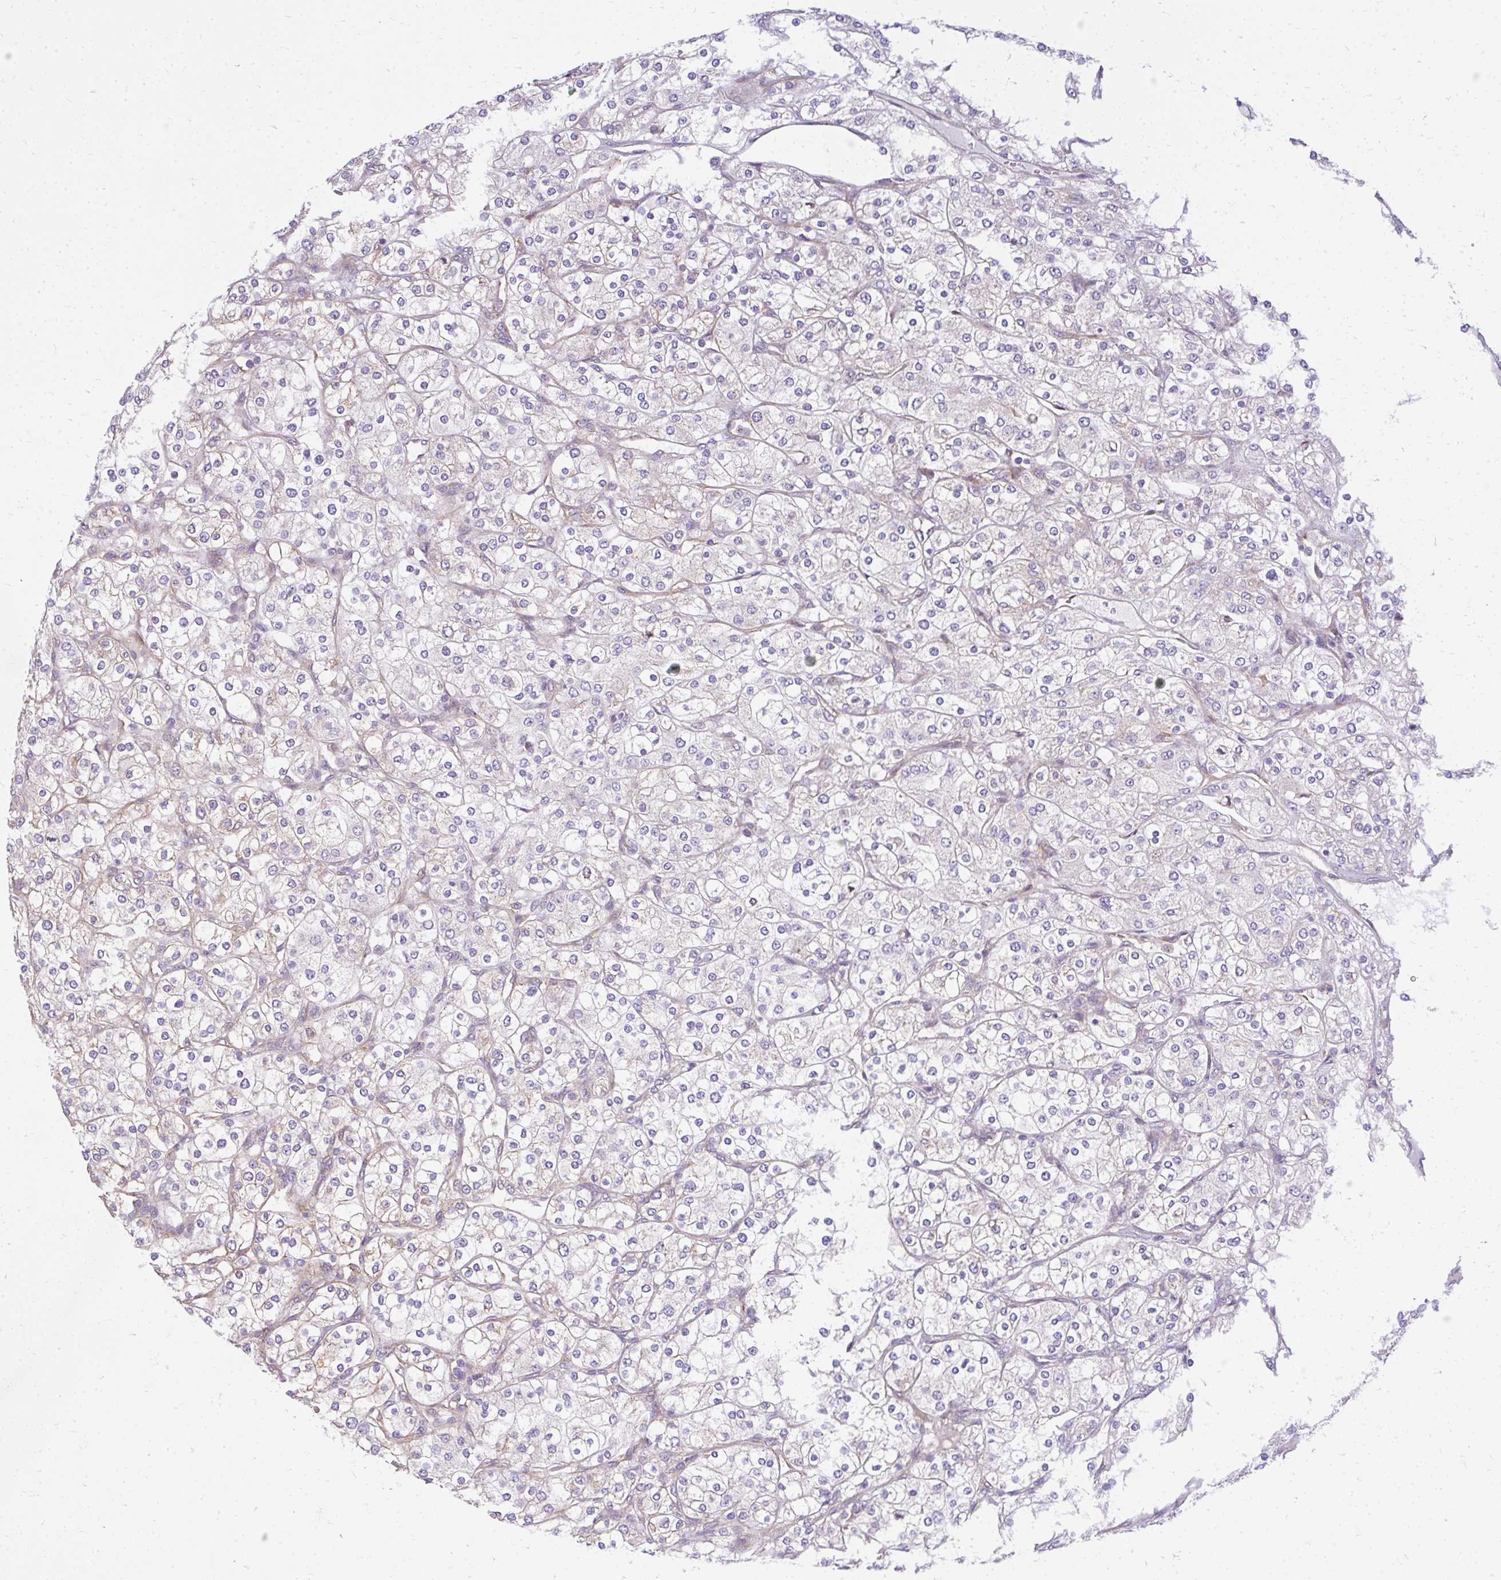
{"staining": {"intensity": "negative", "quantity": "none", "location": "none"}, "tissue": "renal cancer", "cell_type": "Tumor cells", "image_type": "cancer", "snomed": [{"axis": "morphology", "description": "Adenocarcinoma, NOS"}, {"axis": "topography", "description": "Kidney"}], "caption": "DAB immunohistochemical staining of human renal adenocarcinoma demonstrates no significant expression in tumor cells.", "gene": "RSKR", "patient": {"sex": "male", "age": 80}}